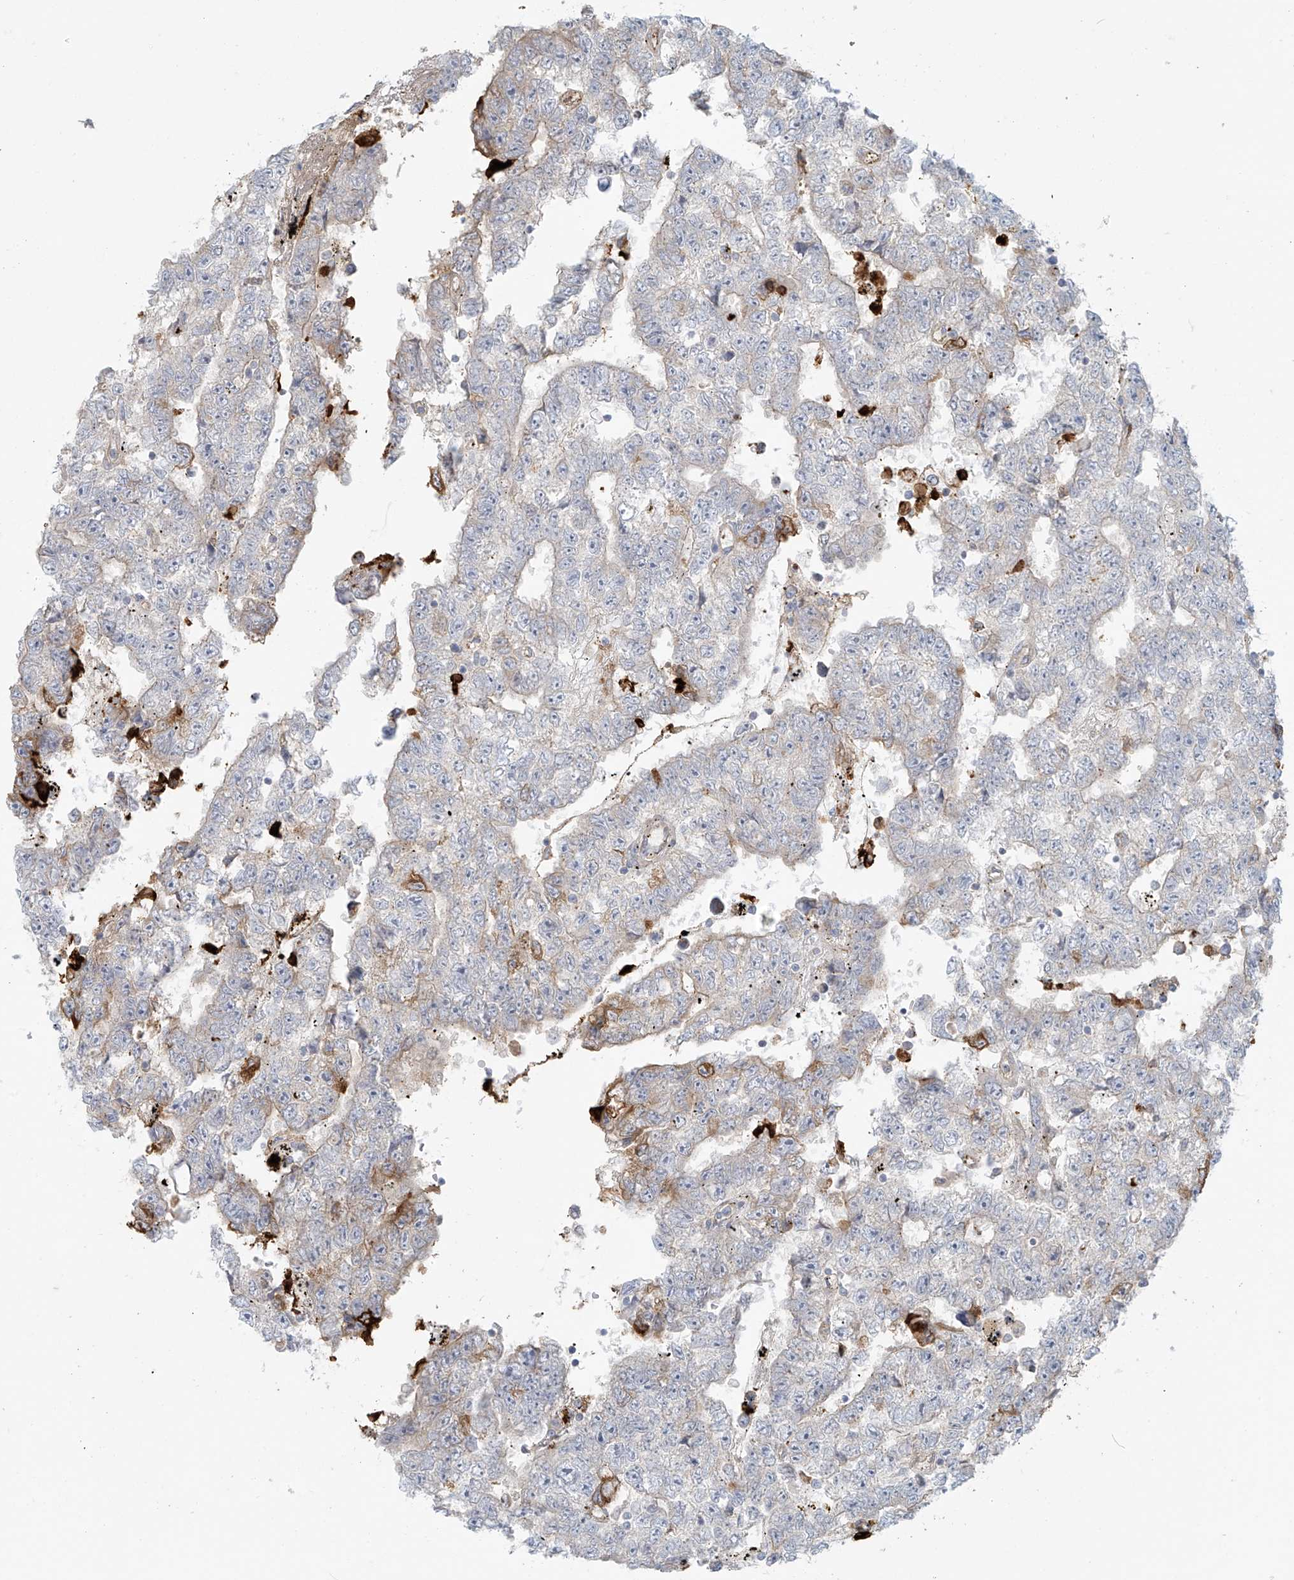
{"staining": {"intensity": "negative", "quantity": "none", "location": "none"}, "tissue": "testis cancer", "cell_type": "Tumor cells", "image_type": "cancer", "snomed": [{"axis": "morphology", "description": "Carcinoma, Embryonal, NOS"}, {"axis": "topography", "description": "Testis"}], "caption": "Immunohistochemical staining of human testis cancer demonstrates no significant staining in tumor cells.", "gene": "LZTS3", "patient": {"sex": "male", "age": 25}}